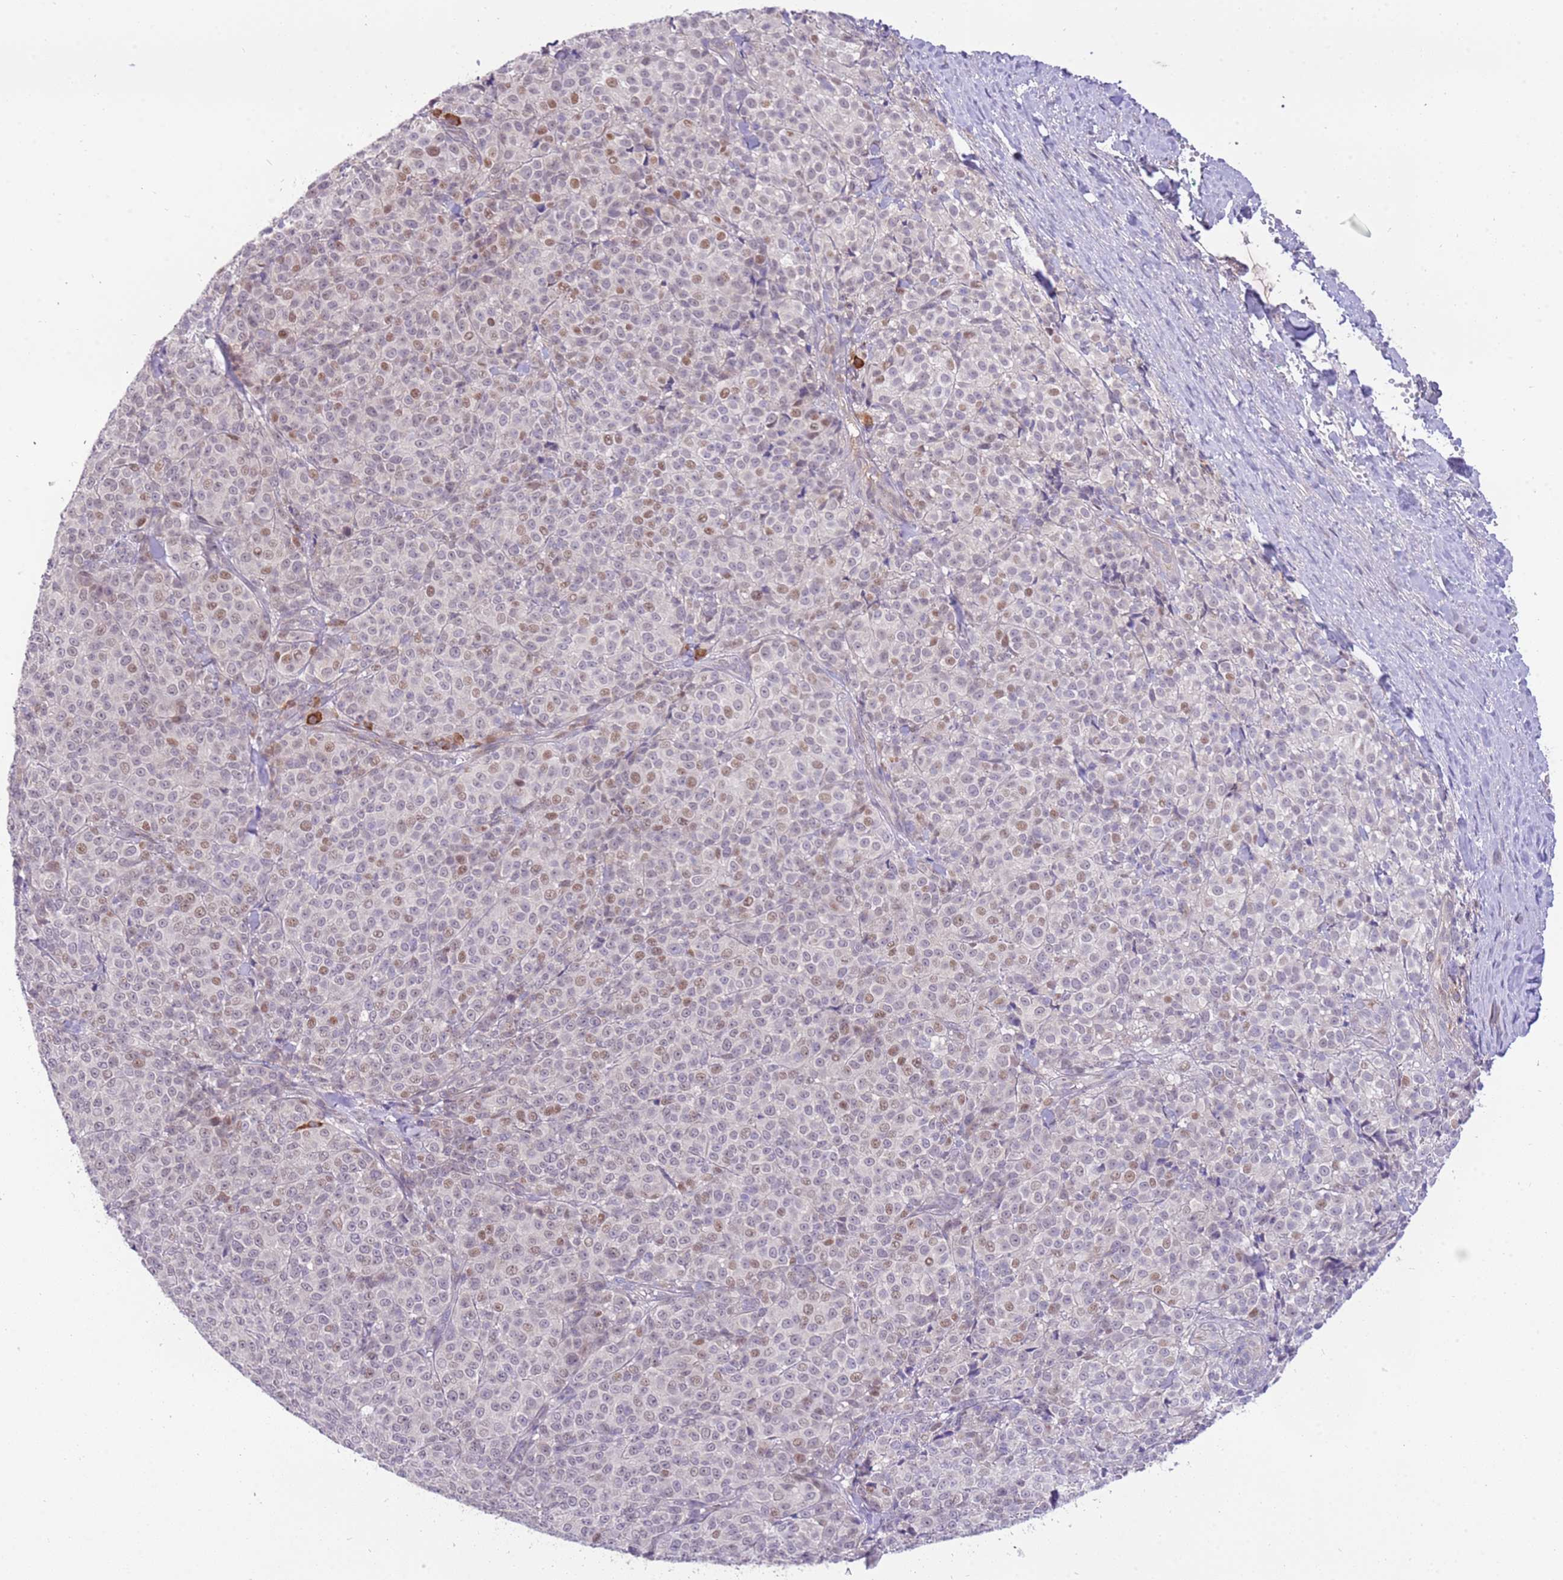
{"staining": {"intensity": "weak", "quantity": "25%-75%", "location": "nuclear"}, "tissue": "melanoma", "cell_type": "Tumor cells", "image_type": "cancer", "snomed": [{"axis": "morphology", "description": "Normal tissue, NOS"}, {"axis": "morphology", "description": "Malignant melanoma, NOS"}, {"axis": "topography", "description": "Skin"}], "caption": "The histopathology image exhibits a brown stain indicating the presence of a protein in the nuclear of tumor cells in melanoma.", "gene": "MAGEF1", "patient": {"sex": "female", "age": 34}}